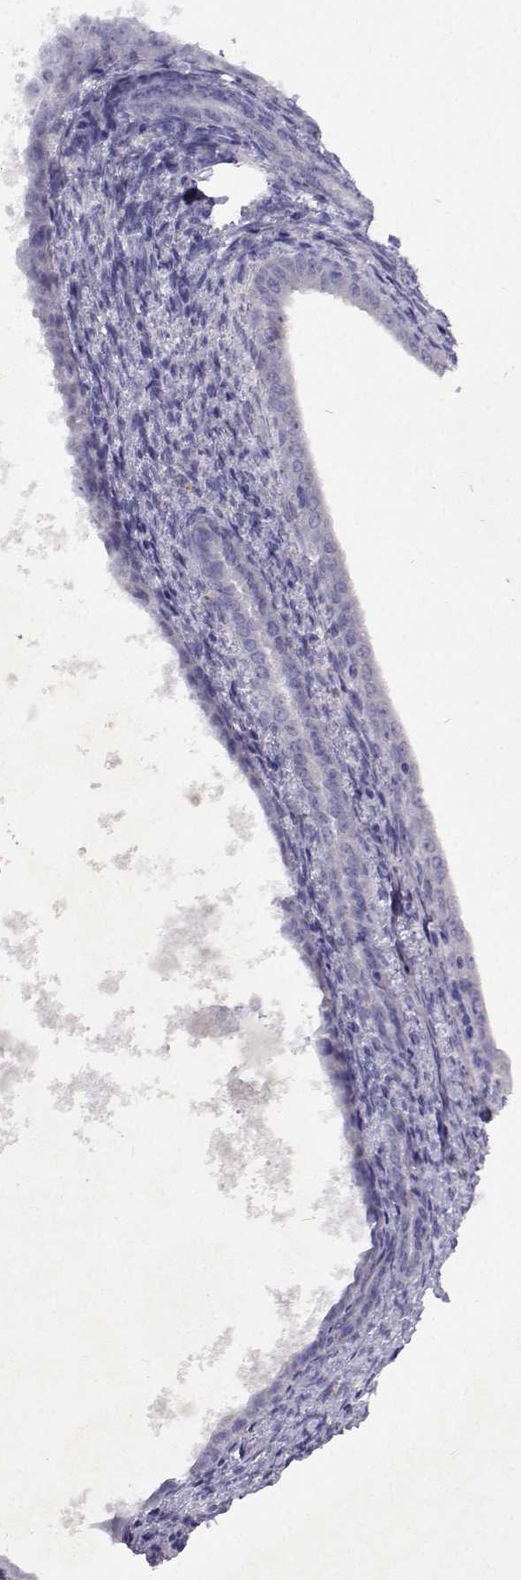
{"staining": {"intensity": "negative", "quantity": "none", "location": "none"}, "tissue": "endometrial cancer", "cell_type": "Tumor cells", "image_type": "cancer", "snomed": [{"axis": "morphology", "description": "Adenocarcinoma, NOS"}, {"axis": "topography", "description": "Endometrium"}], "caption": "Protein analysis of endometrial adenocarcinoma shows no significant staining in tumor cells. (DAB (3,3'-diaminobenzidine) IHC, high magnification).", "gene": "CFAP44", "patient": {"sex": "female", "age": 86}}